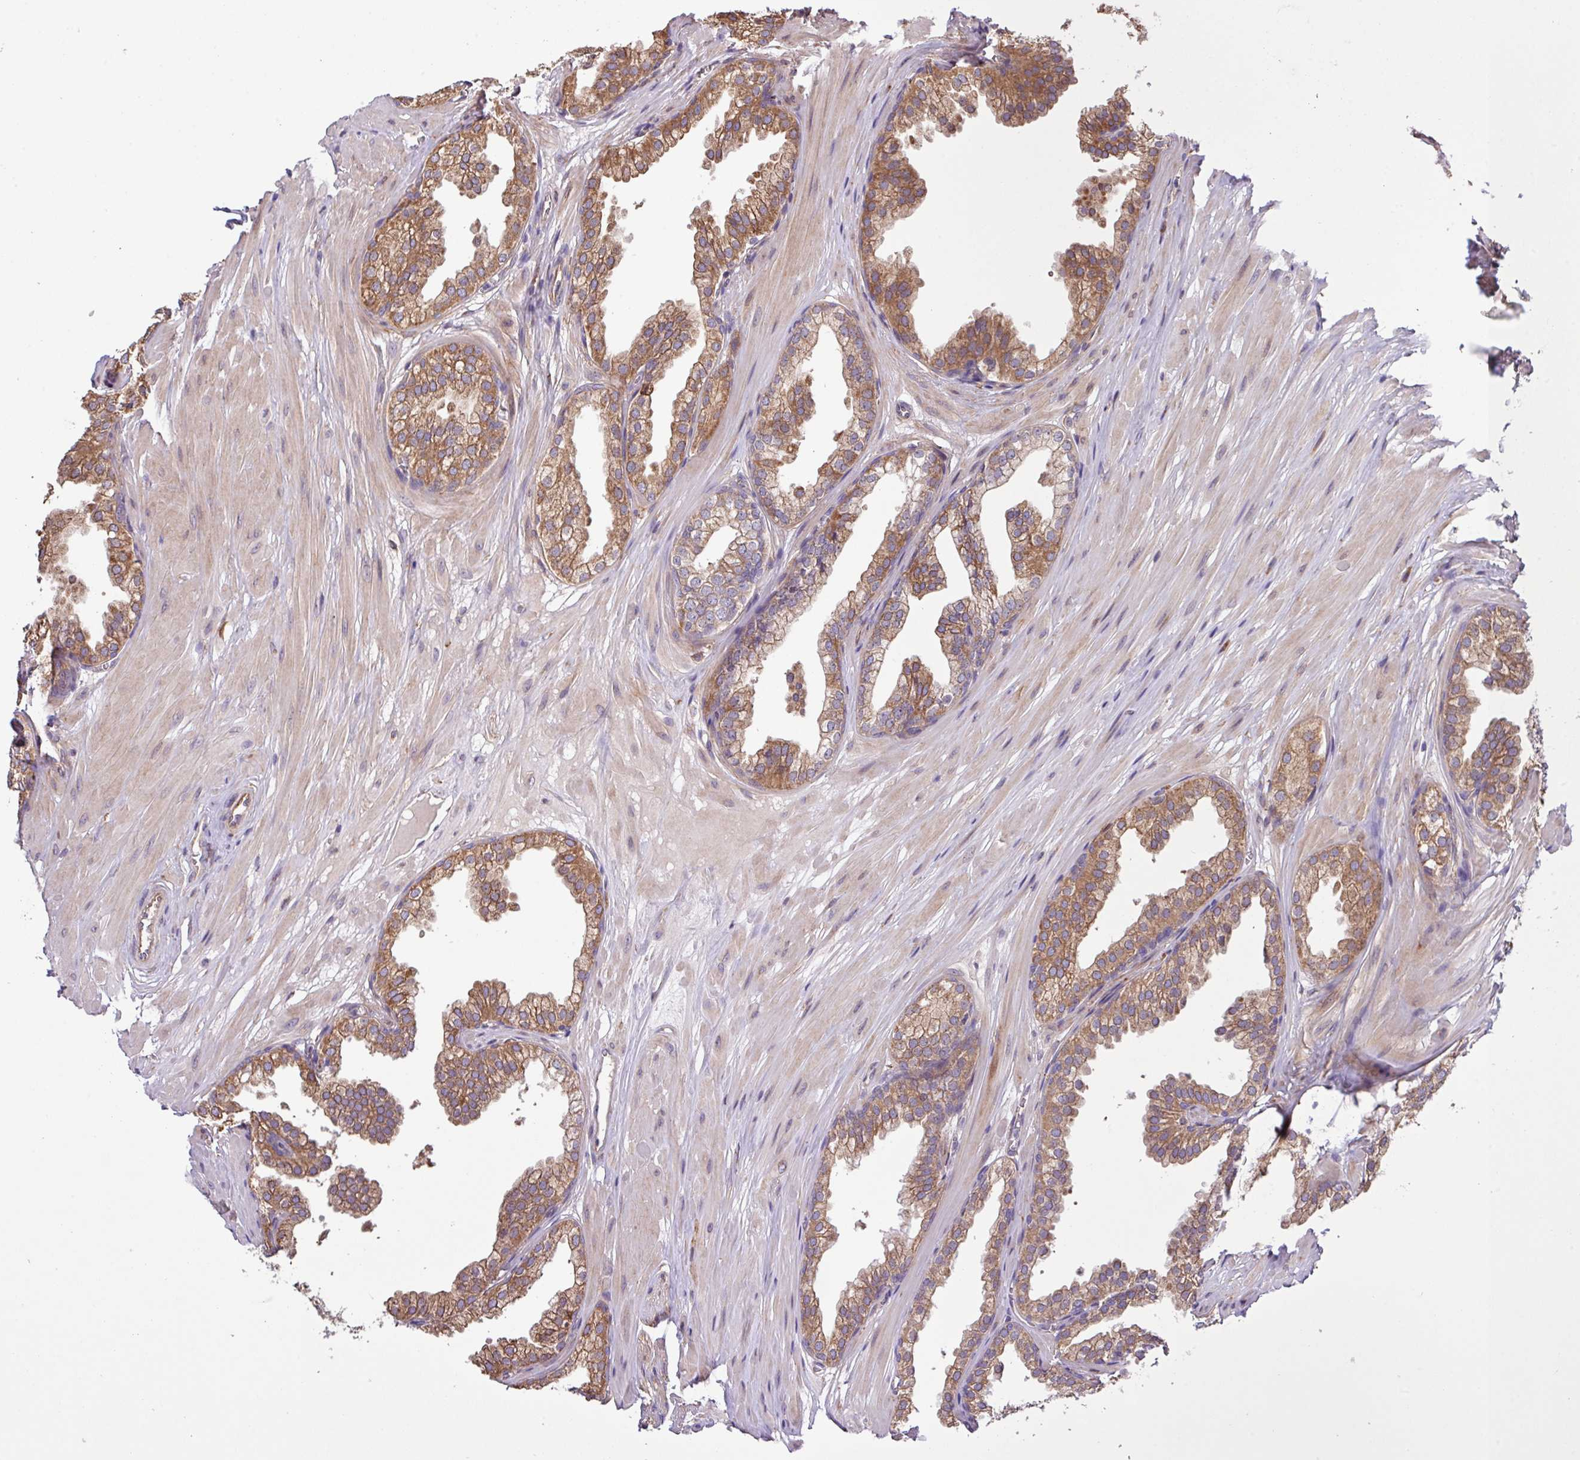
{"staining": {"intensity": "moderate", "quantity": ">75%", "location": "cytoplasmic/membranous"}, "tissue": "prostate", "cell_type": "Glandular cells", "image_type": "normal", "snomed": [{"axis": "morphology", "description": "Normal tissue, NOS"}, {"axis": "topography", "description": "Prostate"}, {"axis": "topography", "description": "Peripheral nerve tissue"}], "caption": "This is an image of IHC staining of unremarkable prostate, which shows moderate positivity in the cytoplasmic/membranous of glandular cells.", "gene": "MEGF6", "patient": {"sex": "male", "age": 55}}